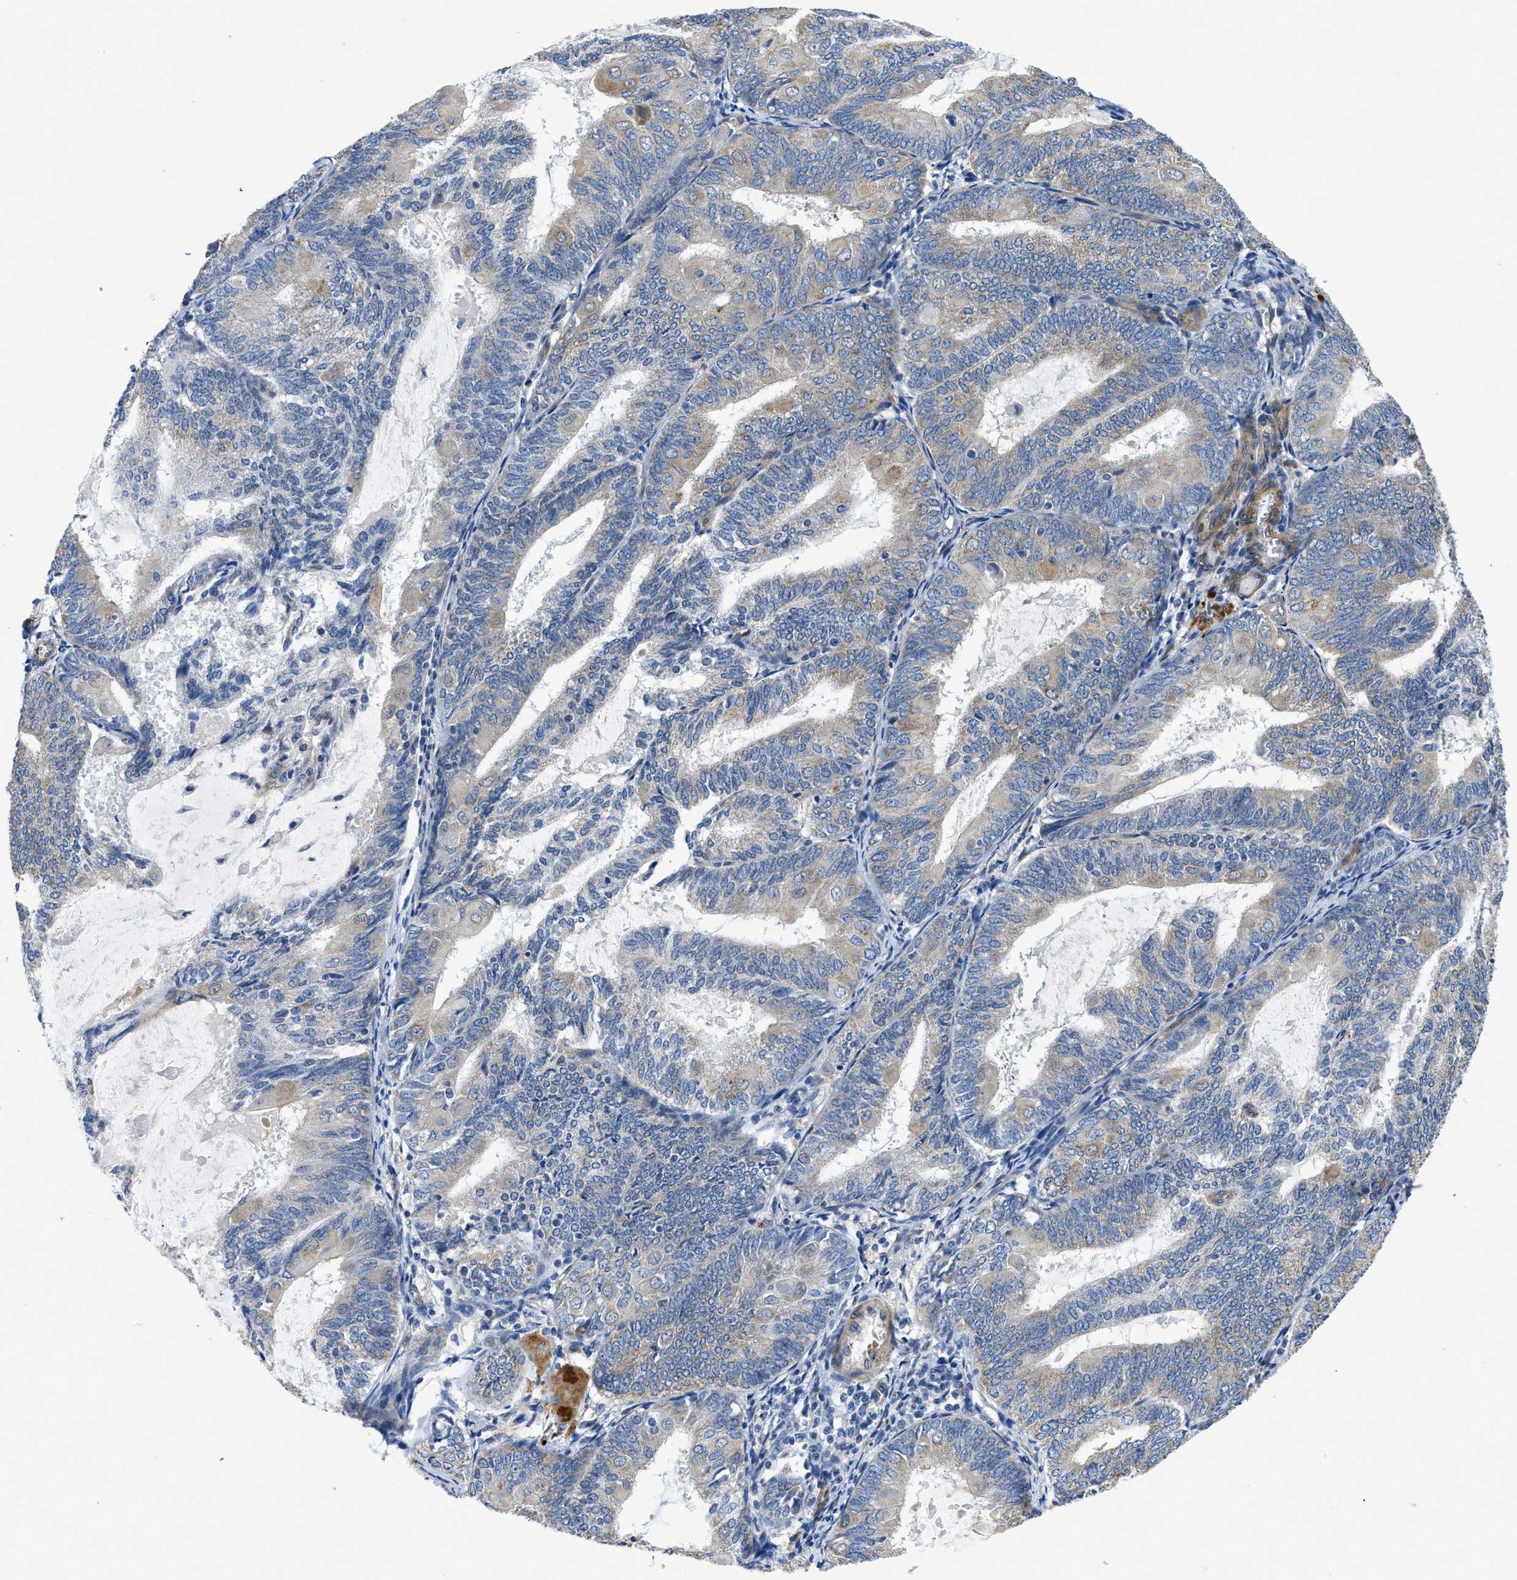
{"staining": {"intensity": "weak", "quantity": "<25%", "location": "cytoplasmic/membranous"}, "tissue": "endometrial cancer", "cell_type": "Tumor cells", "image_type": "cancer", "snomed": [{"axis": "morphology", "description": "Adenocarcinoma, NOS"}, {"axis": "topography", "description": "Endometrium"}], "caption": "Immunohistochemistry micrograph of adenocarcinoma (endometrial) stained for a protein (brown), which shows no expression in tumor cells.", "gene": "RAPH1", "patient": {"sex": "female", "age": 81}}